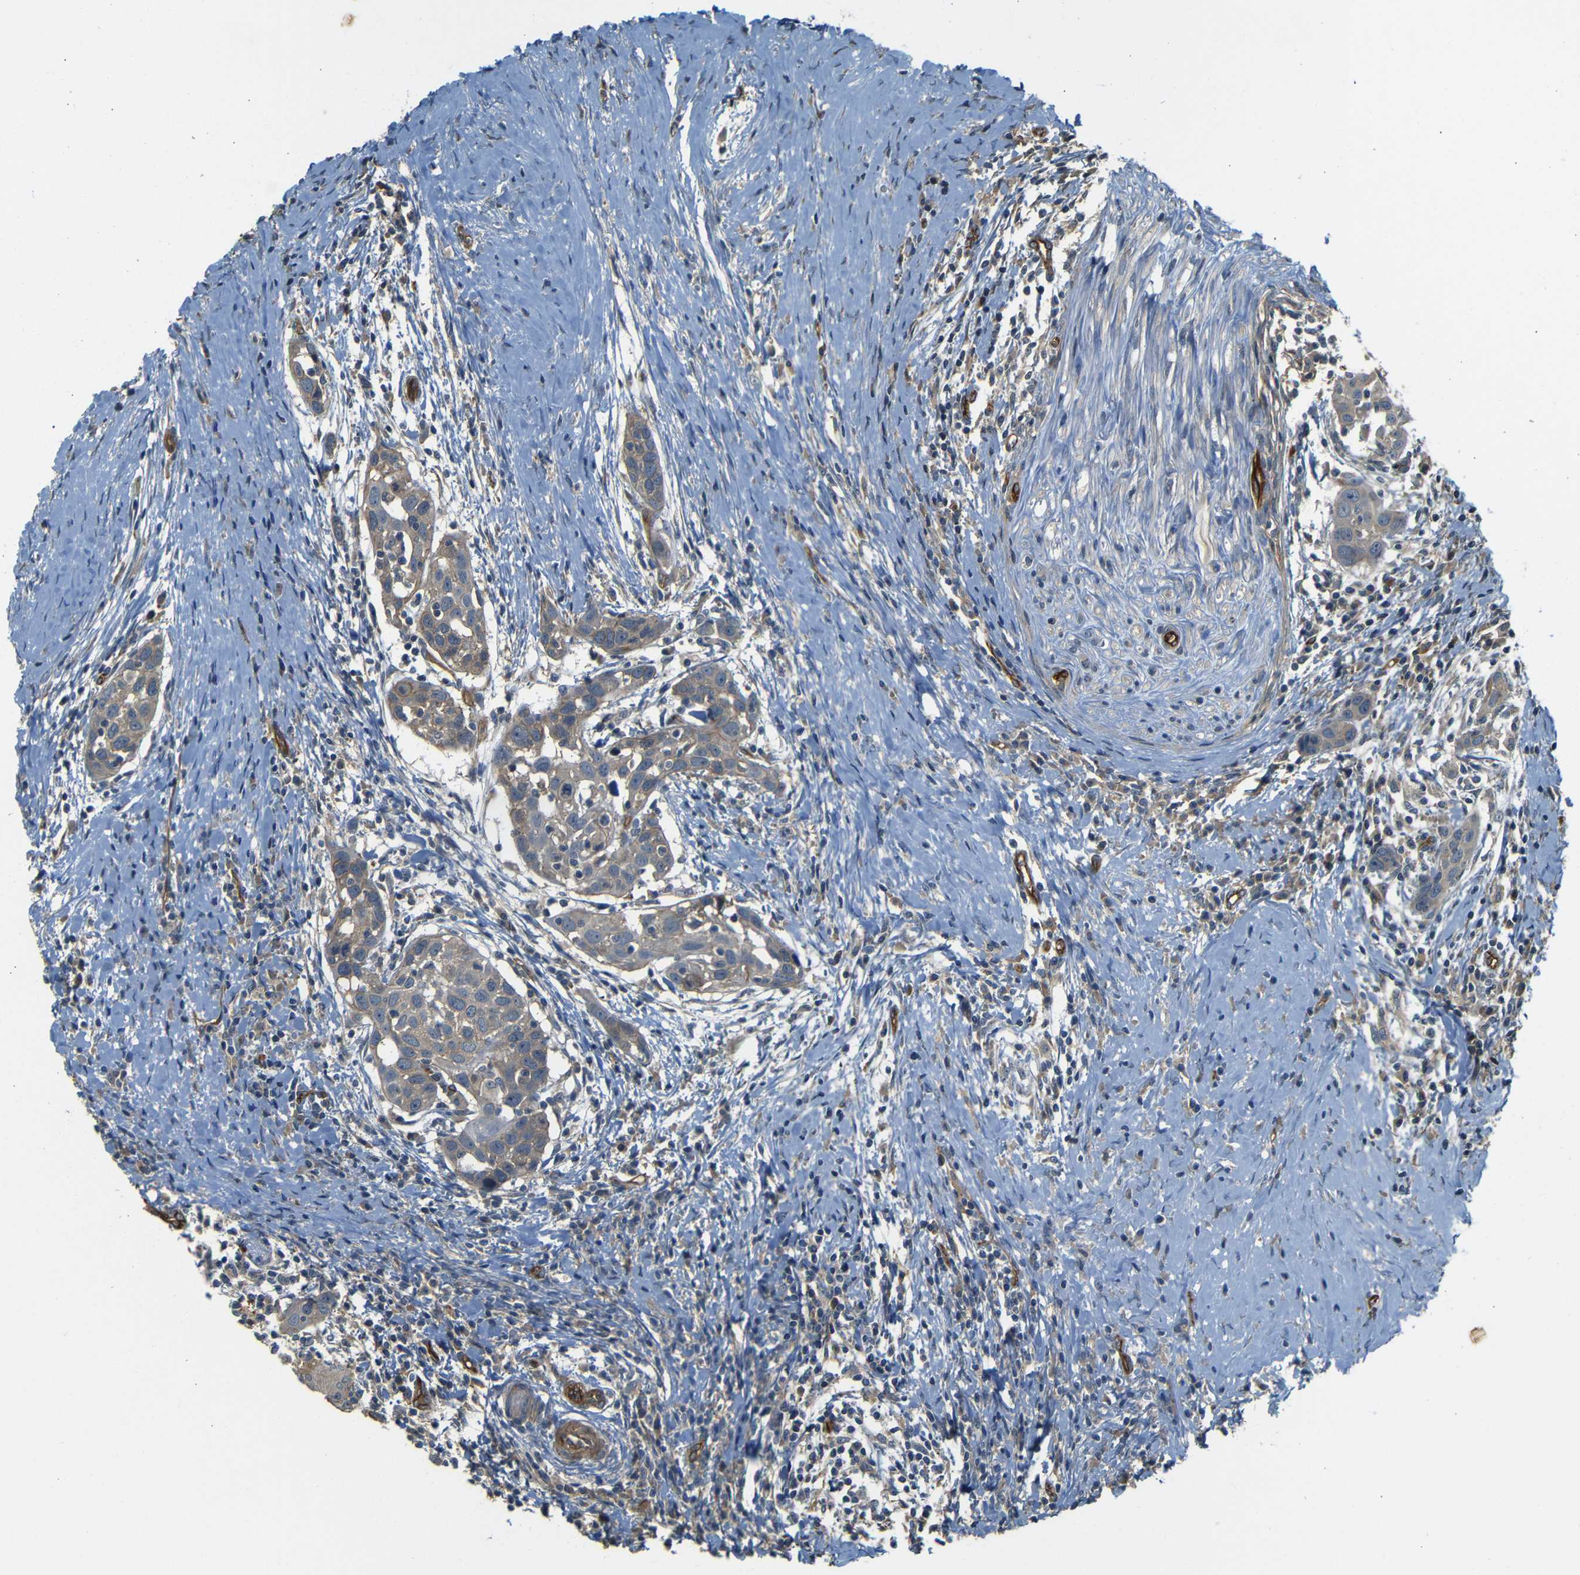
{"staining": {"intensity": "moderate", "quantity": "25%-75%", "location": "cytoplasmic/membranous"}, "tissue": "head and neck cancer", "cell_type": "Tumor cells", "image_type": "cancer", "snomed": [{"axis": "morphology", "description": "Squamous cell carcinoma, NOS"}, {"axis": "topography", "description": "Oral tissue"}, {"axis": "topography", "description": "Head-Neck"}], "caption": "Immunohistochemistry (IHC) micrograph of squamous cell carcinoma (head and neck) stained for a protein (brown), which displays medium levels of moderate cytoplasmic/membranous staining in about 25%-75% of tumor cells.", "gene": "RELL1", "patient": {"sex": "female", "age": 50}}